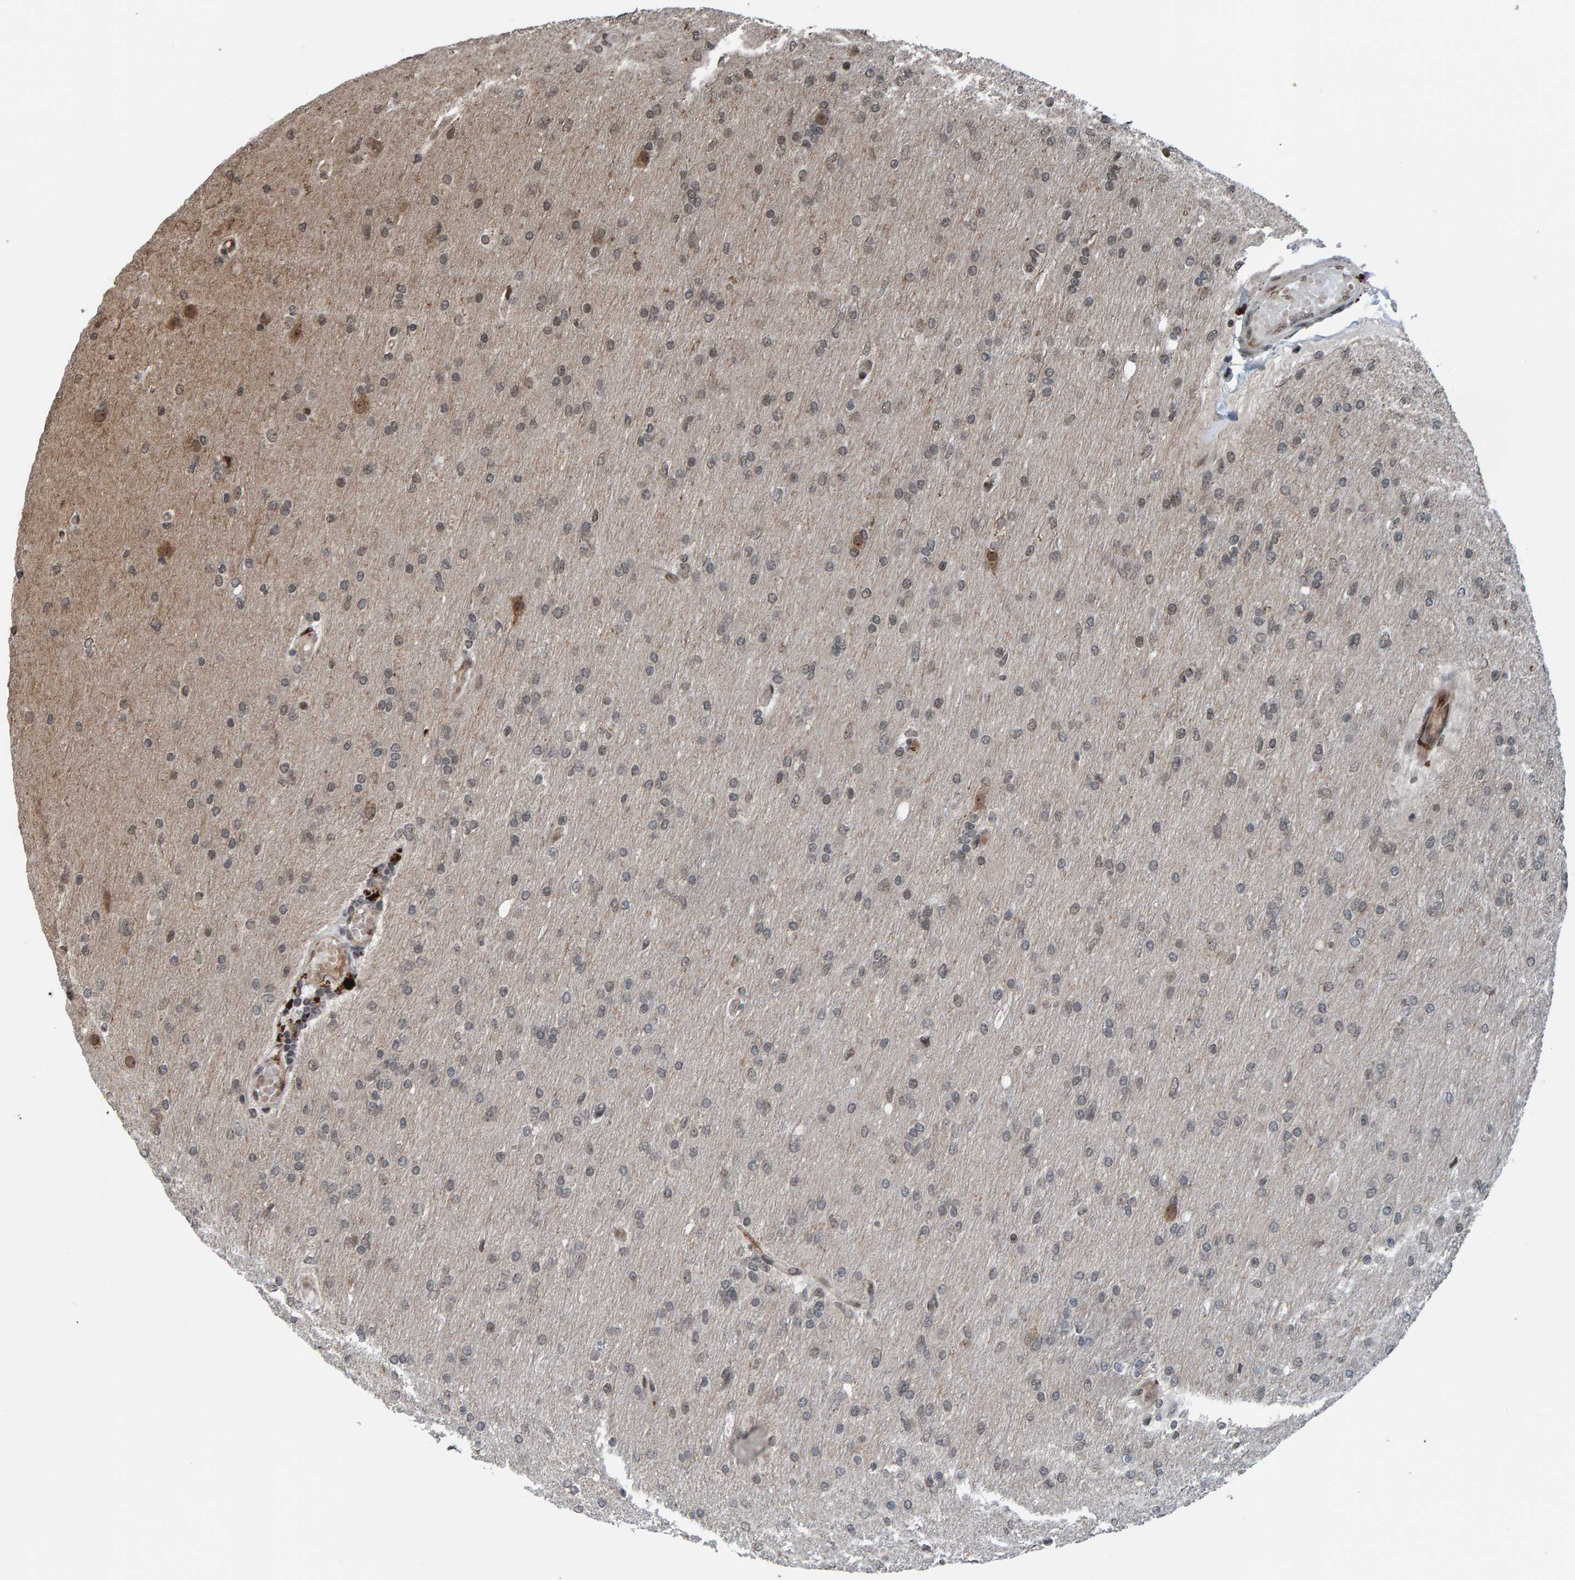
{"staining": {"intensity": "weak", "quantity": "<25%", "location": "cytoplasmic/membranous,nuclear"}, "tissue": "glioma", "cell_type": "Tumor cells", "image_type": "cancer", "snomed": [{"axis": "morphology", "description": "Glioma, malignant, High grade"}, {"axis": "topography", "description": "Cerebral cortex"}], "caption": "High power microscopy photomicrograph of an IHC histopathology image of malignant glioma (high-grade), revealing no significant staining in tumor cells.", "gene": "ZNF366", "patient": {"sex": "female", "age": 36}}